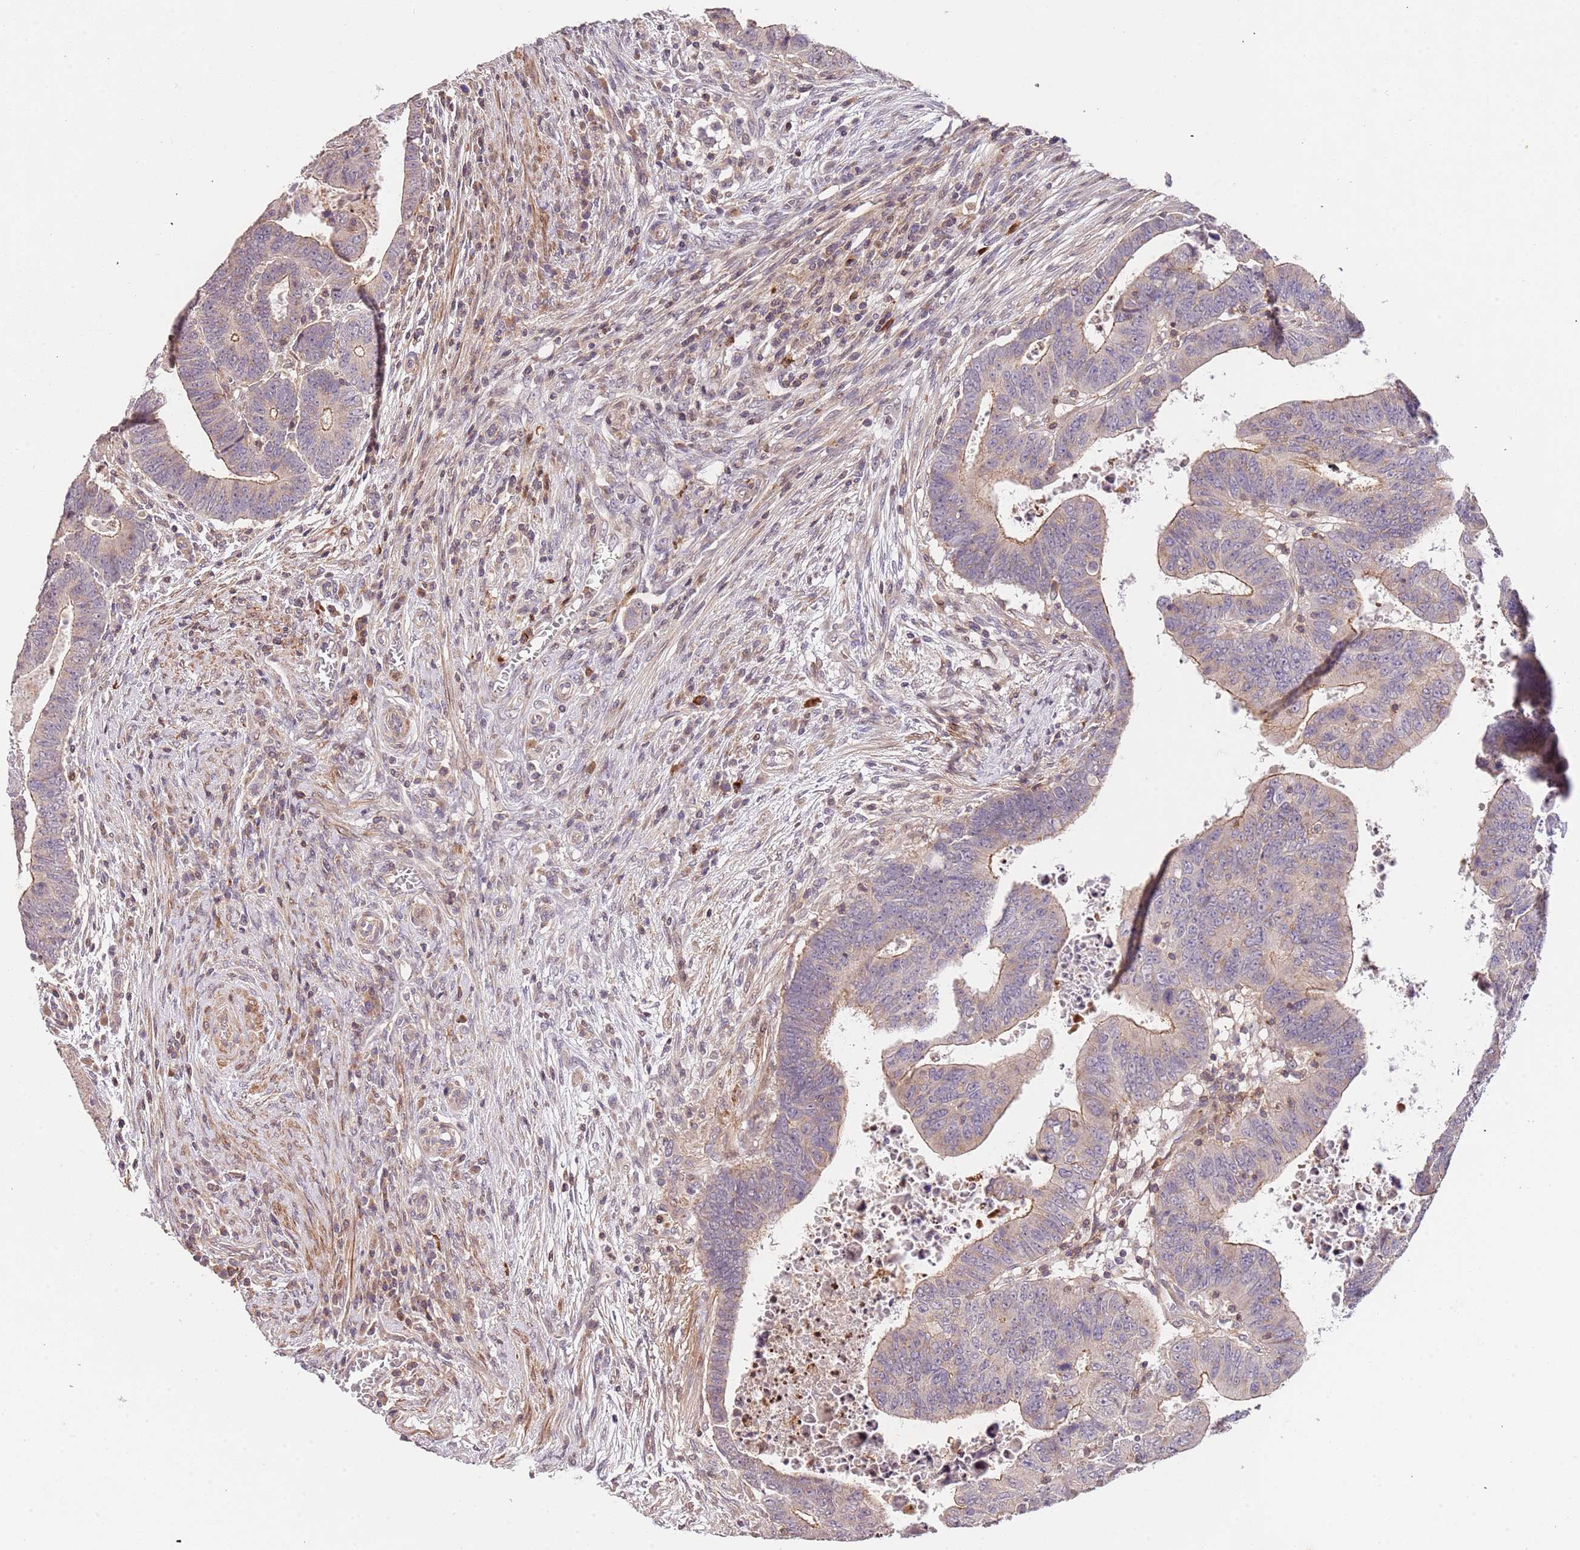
{"staining": {"intensity": "weak", "quantity": "25%-75%", "location": "cytoplasmic/membranous"}, "tissue": "colorectal cancer", "cell_type": "Tumor cells", "image_type": "cancer", "snomed": [{"axis": "morphology", "description": "Normal tissue, NOS"}, {"axis": "morphology", "description": "Adenocarcinoma, NOS"}, {"axis": "topography", "description": "Rectum"}], "caption": "Weak cytoplasmic/membranous positivity for a protein is identified in about 25%-75% of tumor cells of colorectal adenocarcinoma using immunohistochemistry.", "gene": "SLC16A4", "patient": {"sex": "female", "age": 65}}